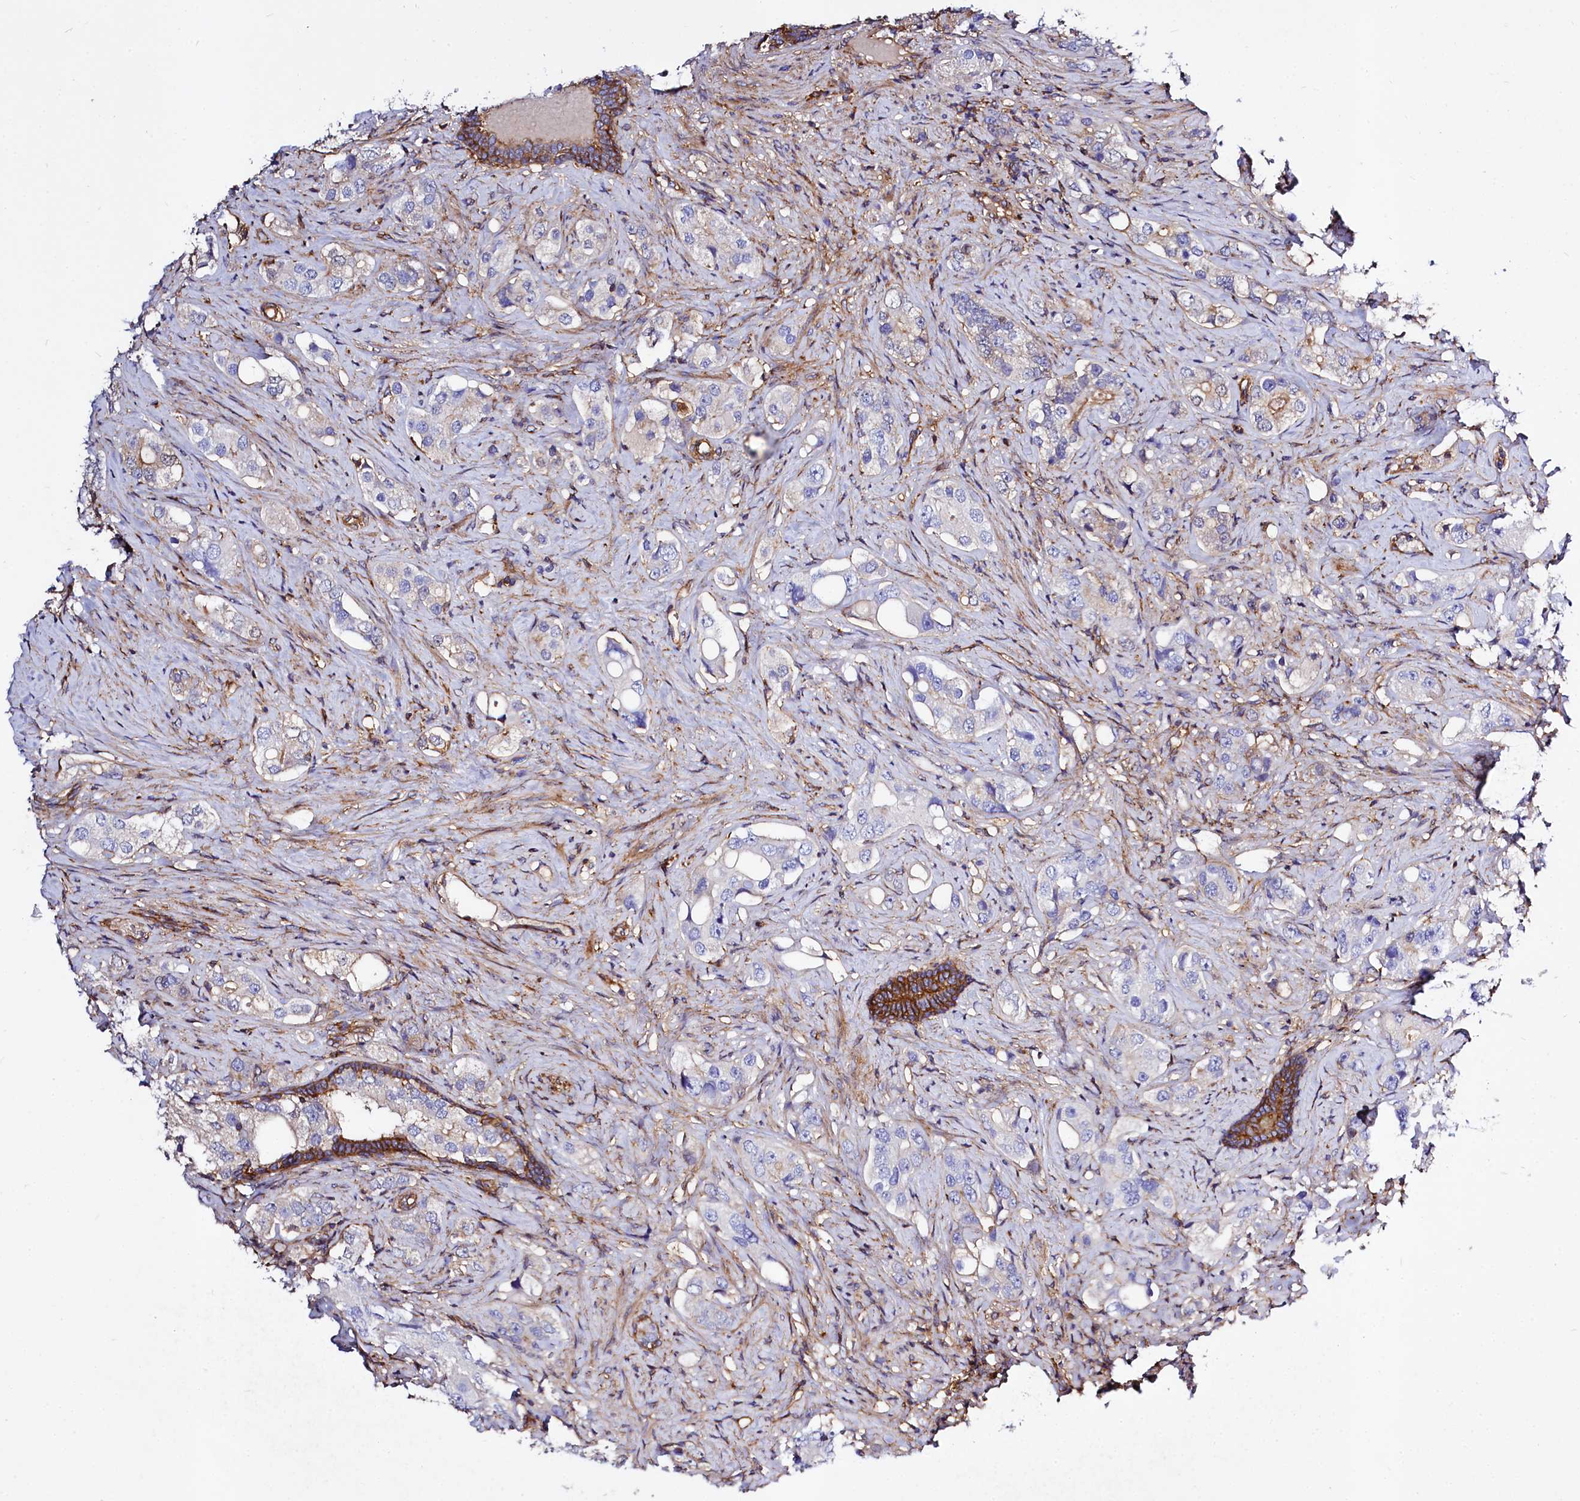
{"staining": {"intensity": "negative", "quantity": "none", "location": "none"}, "tissue": "prostate cancer", "cell_type": "Tumor cells", "image_type": "cancer", "snomed": [{"axis": "morphology", "description": "Adenocarcinoma, High grade"}, {"axis": "topography", "description": "Prostate"}], "caption": "Tumor cells are negative for brown protein staining in high-grade adenocarcinoma (prostate).", "gene": "ANO6", "patient": {"sex": "male", "age": 63}}